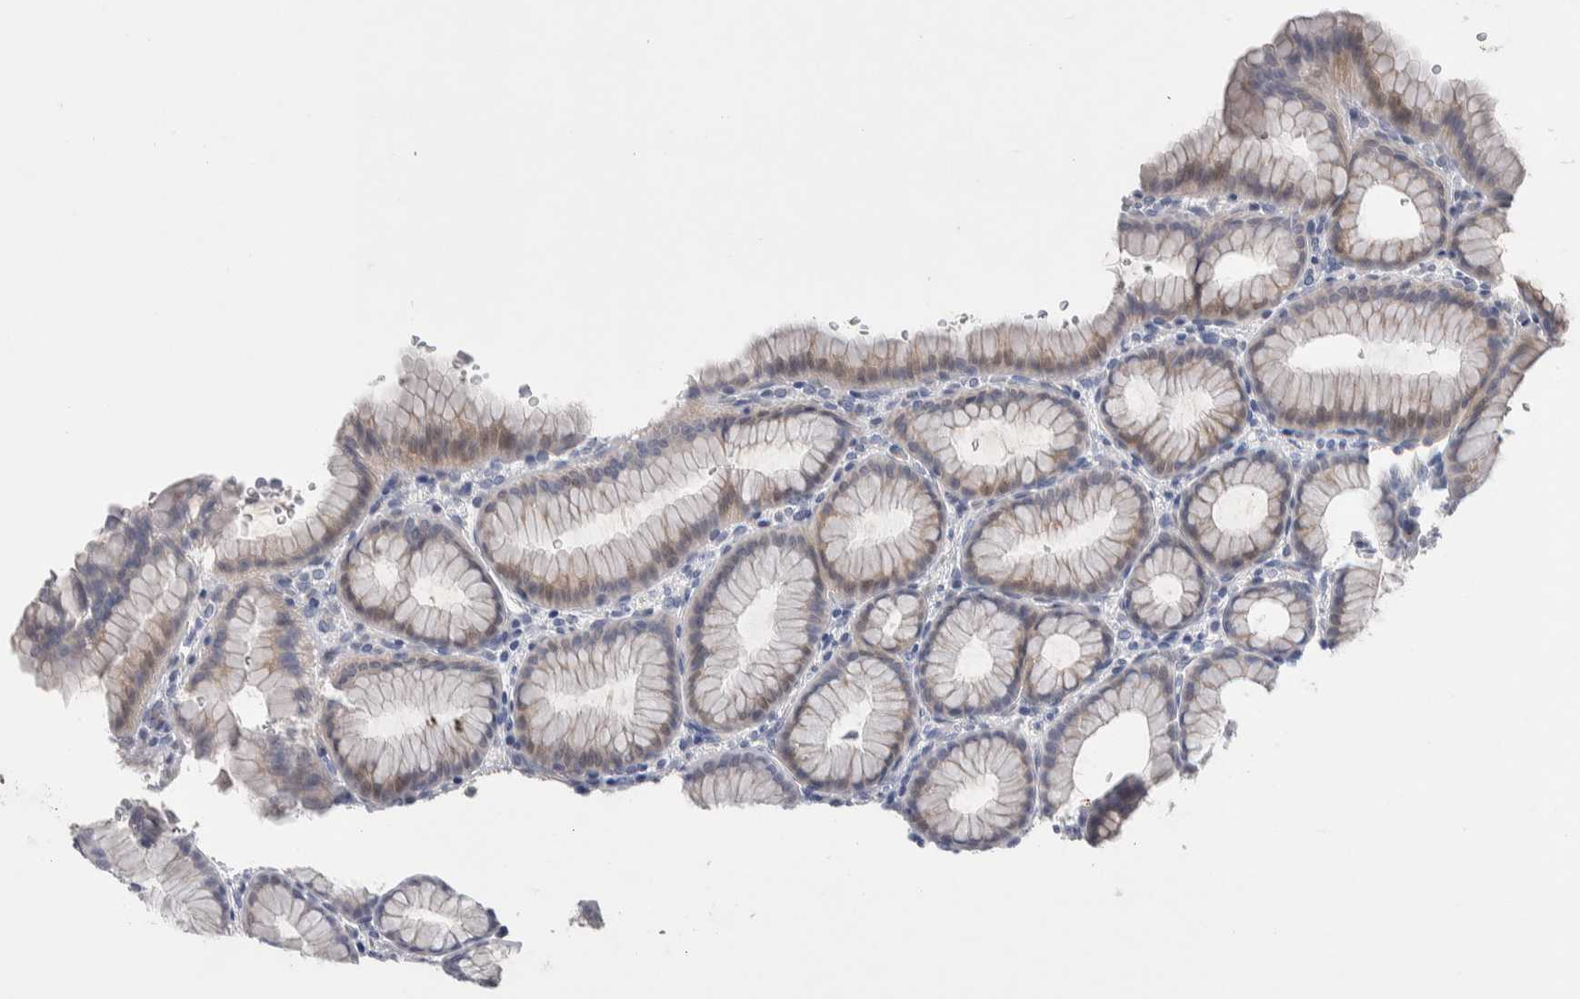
{"staining": {"intensity": "moderate", "quantity": "<25%", "location": "cytoplasmic/membranous"}, "tissue": "stomach", "cell_type": "Glandular cells", "image_type": "normal", "snomed": [{"axis": "morphology", "description": "Normal tissue, NOS"}, {"axis": "topography", "description": "Stomach"}], "caption": "Immunohistochemical staining of normal human stomach shows moderate cytoplasmic/membranous protein staining in approximately <25% of glandular cells.", "gene": "CEP131", "patient": {"sex": "male", "age": 42}}